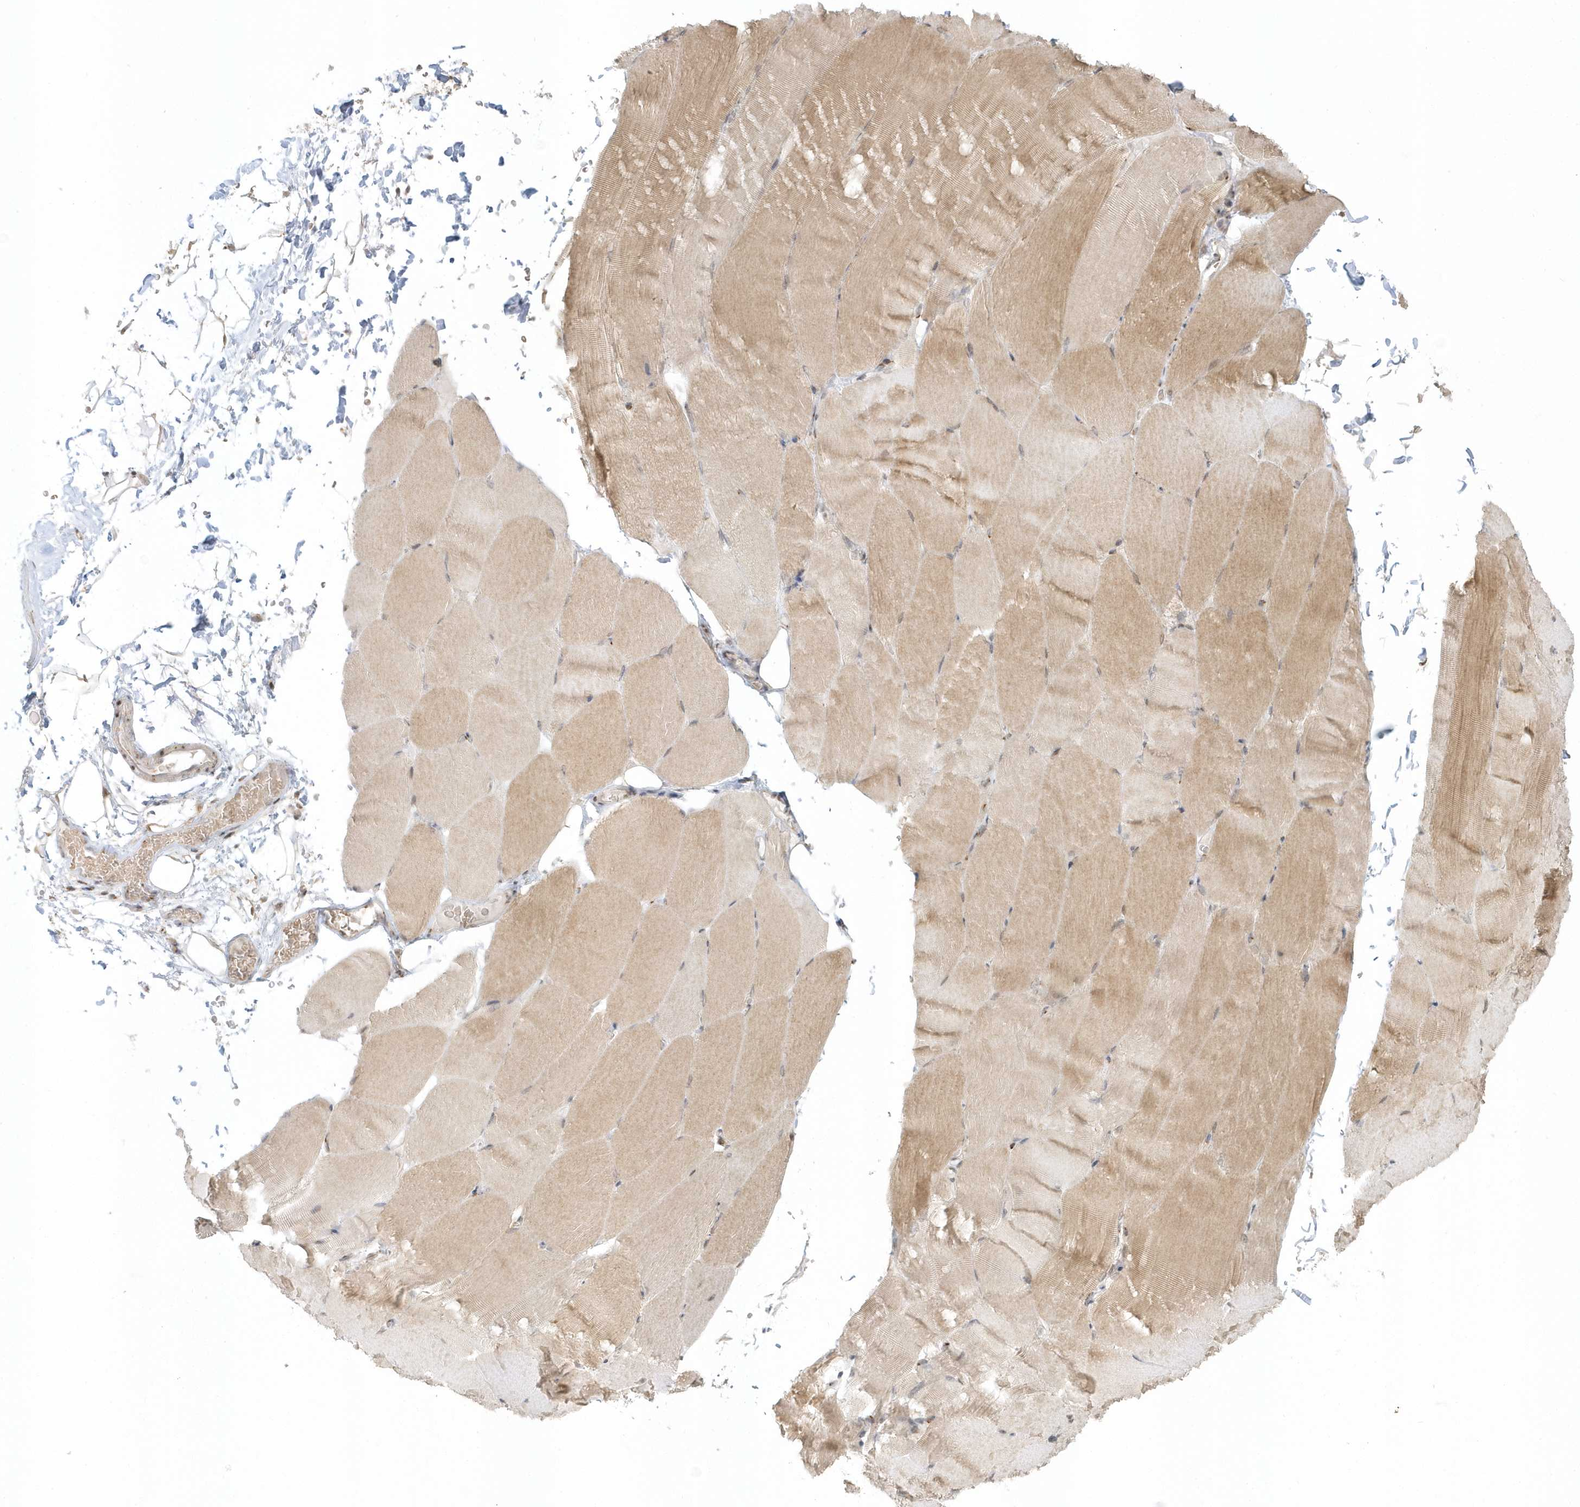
{"staining": {"intensity": "moderate", "quantity": "25%-75%", "location": "cytoplasmic/membranous"}, "tissue": "skeletal muscle", "cell_type": "Myocytes", "image_type": "normal", "snomed": [{"axis": "morphology", "description": "Normal tissue, NOS"}, {"axis": "topography", "description": "Skeletal muscle"}, {"axis": "topography", "description": "Parathyroid gland"}], "caption": "Immunohistochemistry micrograph of benign skeletal muscle: human skeletal muscle stained using immunohistochemistry demonstrates medium levels of moderate protein expression localized specifically in the cytoplasmic/membranous of myocytes, appearing as a cytoplasmic/membranous brown color.", "gene": "DHFR", "patient": {"sex": "female", "age": 37}}